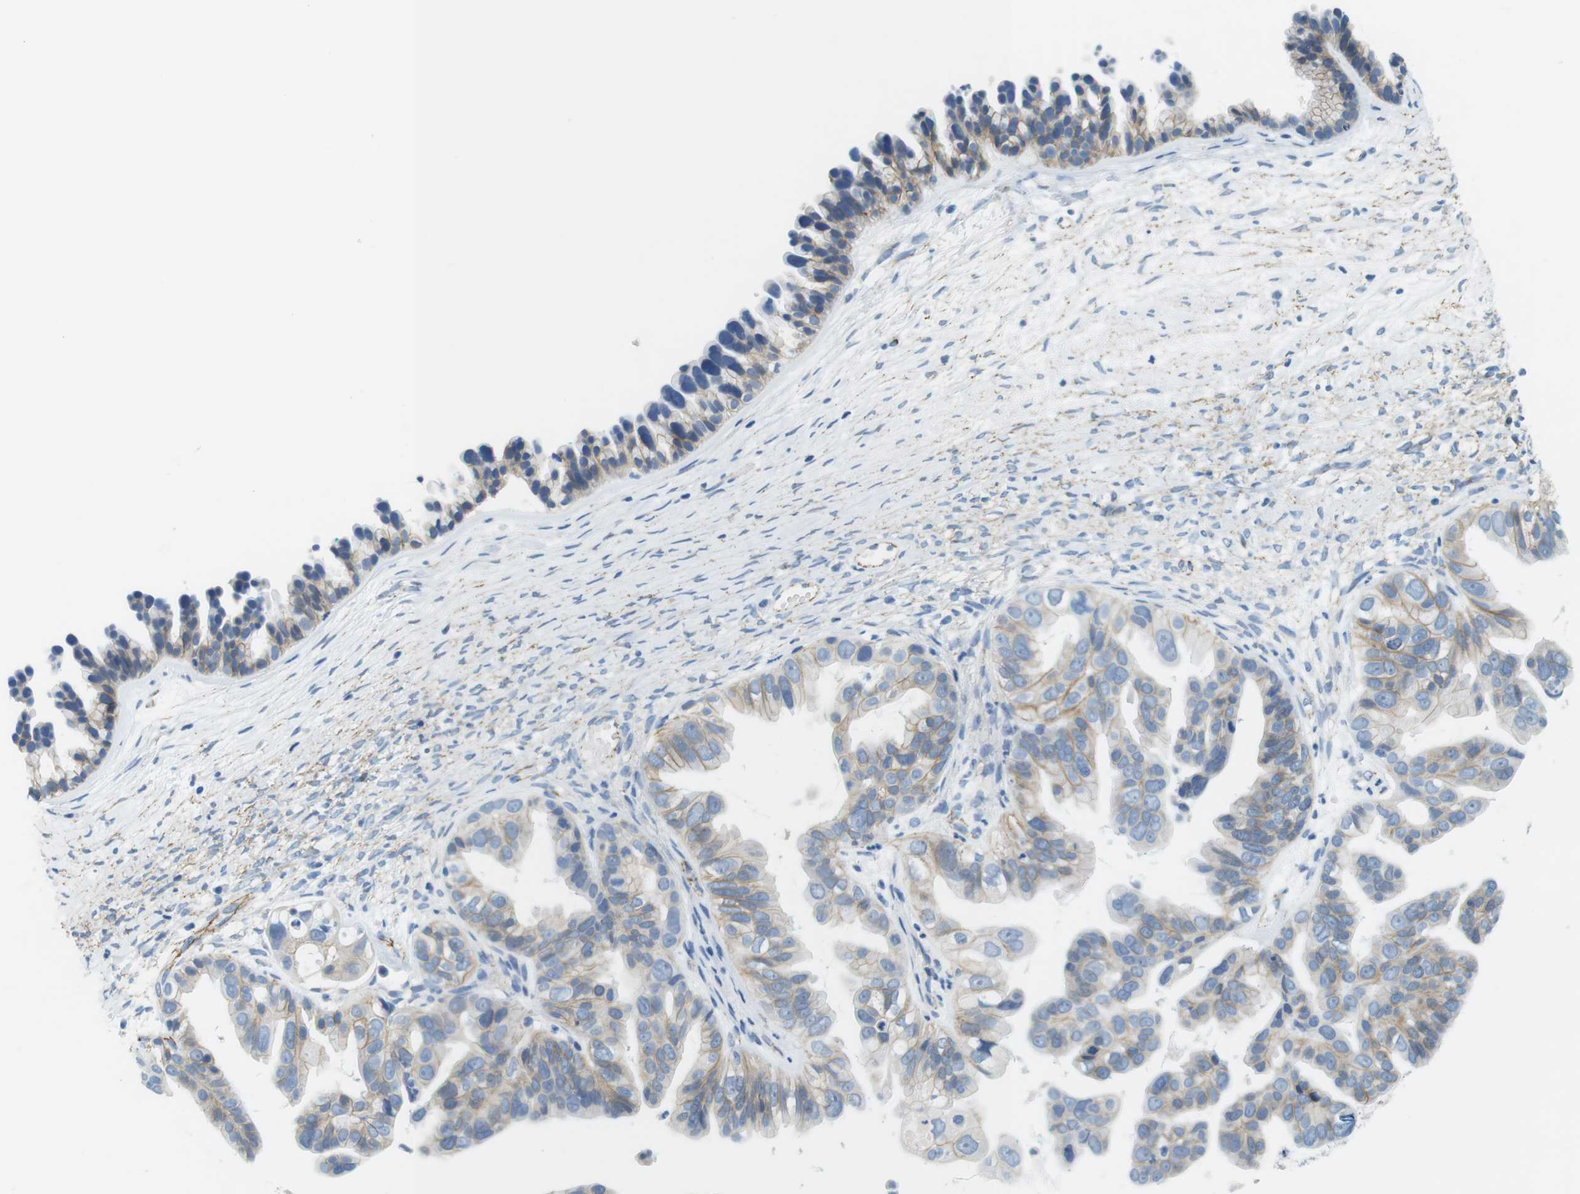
{"staining": {"intensity": "moderate", "quantity": "25%-75%", "location": "cytoplasmic/membranous"}, "tissue": "ovarian cancer", "cell_type": "Tumor cells", "image_type": "cancer", "snomed": [{"axis": "morphology", "description": "Cystadenocarcinoma, serous, NOS"}, {"axis": "topography", "description": "Ovary"}], "caption": "An image of ovarian cancer stained for a protein exhibits moderate cytoplasmic/membranous brown staining in tumor cells.", "gene": "SLC6A6", "patient": {"sex": "female", "age": 56}}